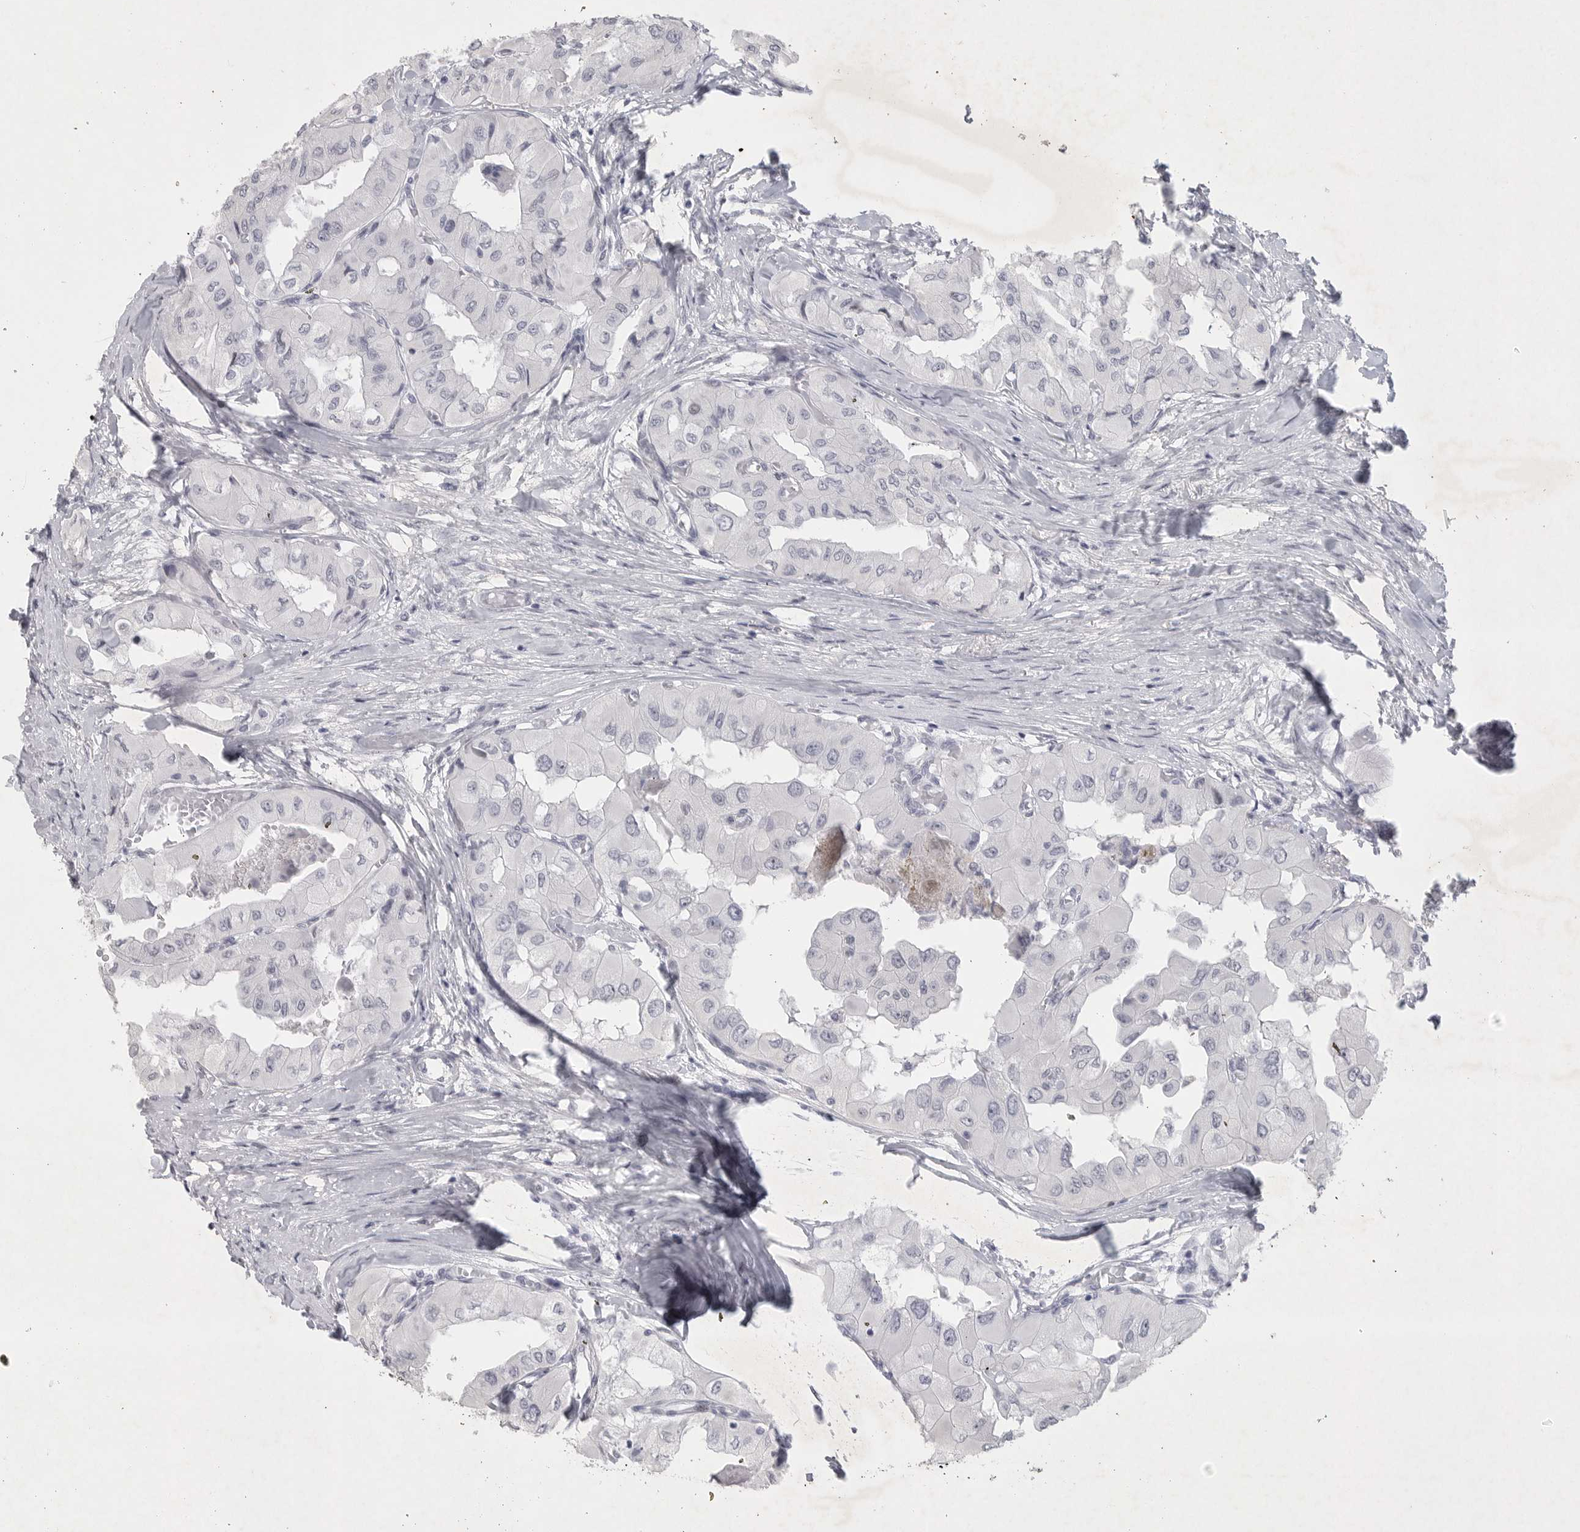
{"staining": {"intensity": "negative", "quantity": "none", "location": "none"}, "tissue": "thyroid cancer", "cell_type": "Tumor cells", "image_type": "cancer", "snomed": [{"axis": "morphology", "description": "Papillary adenocarcinoma, NOS"}, {"axis": "topography", "description": "Thyroid gland"}], "caption": "A high-resolution histopathology image shows immunohistochemistry staining of thyroid cancer, which shows no significant expression in tumor cells.", "gene": "TNR", "patient": {"sex": "female", "age": 59}}